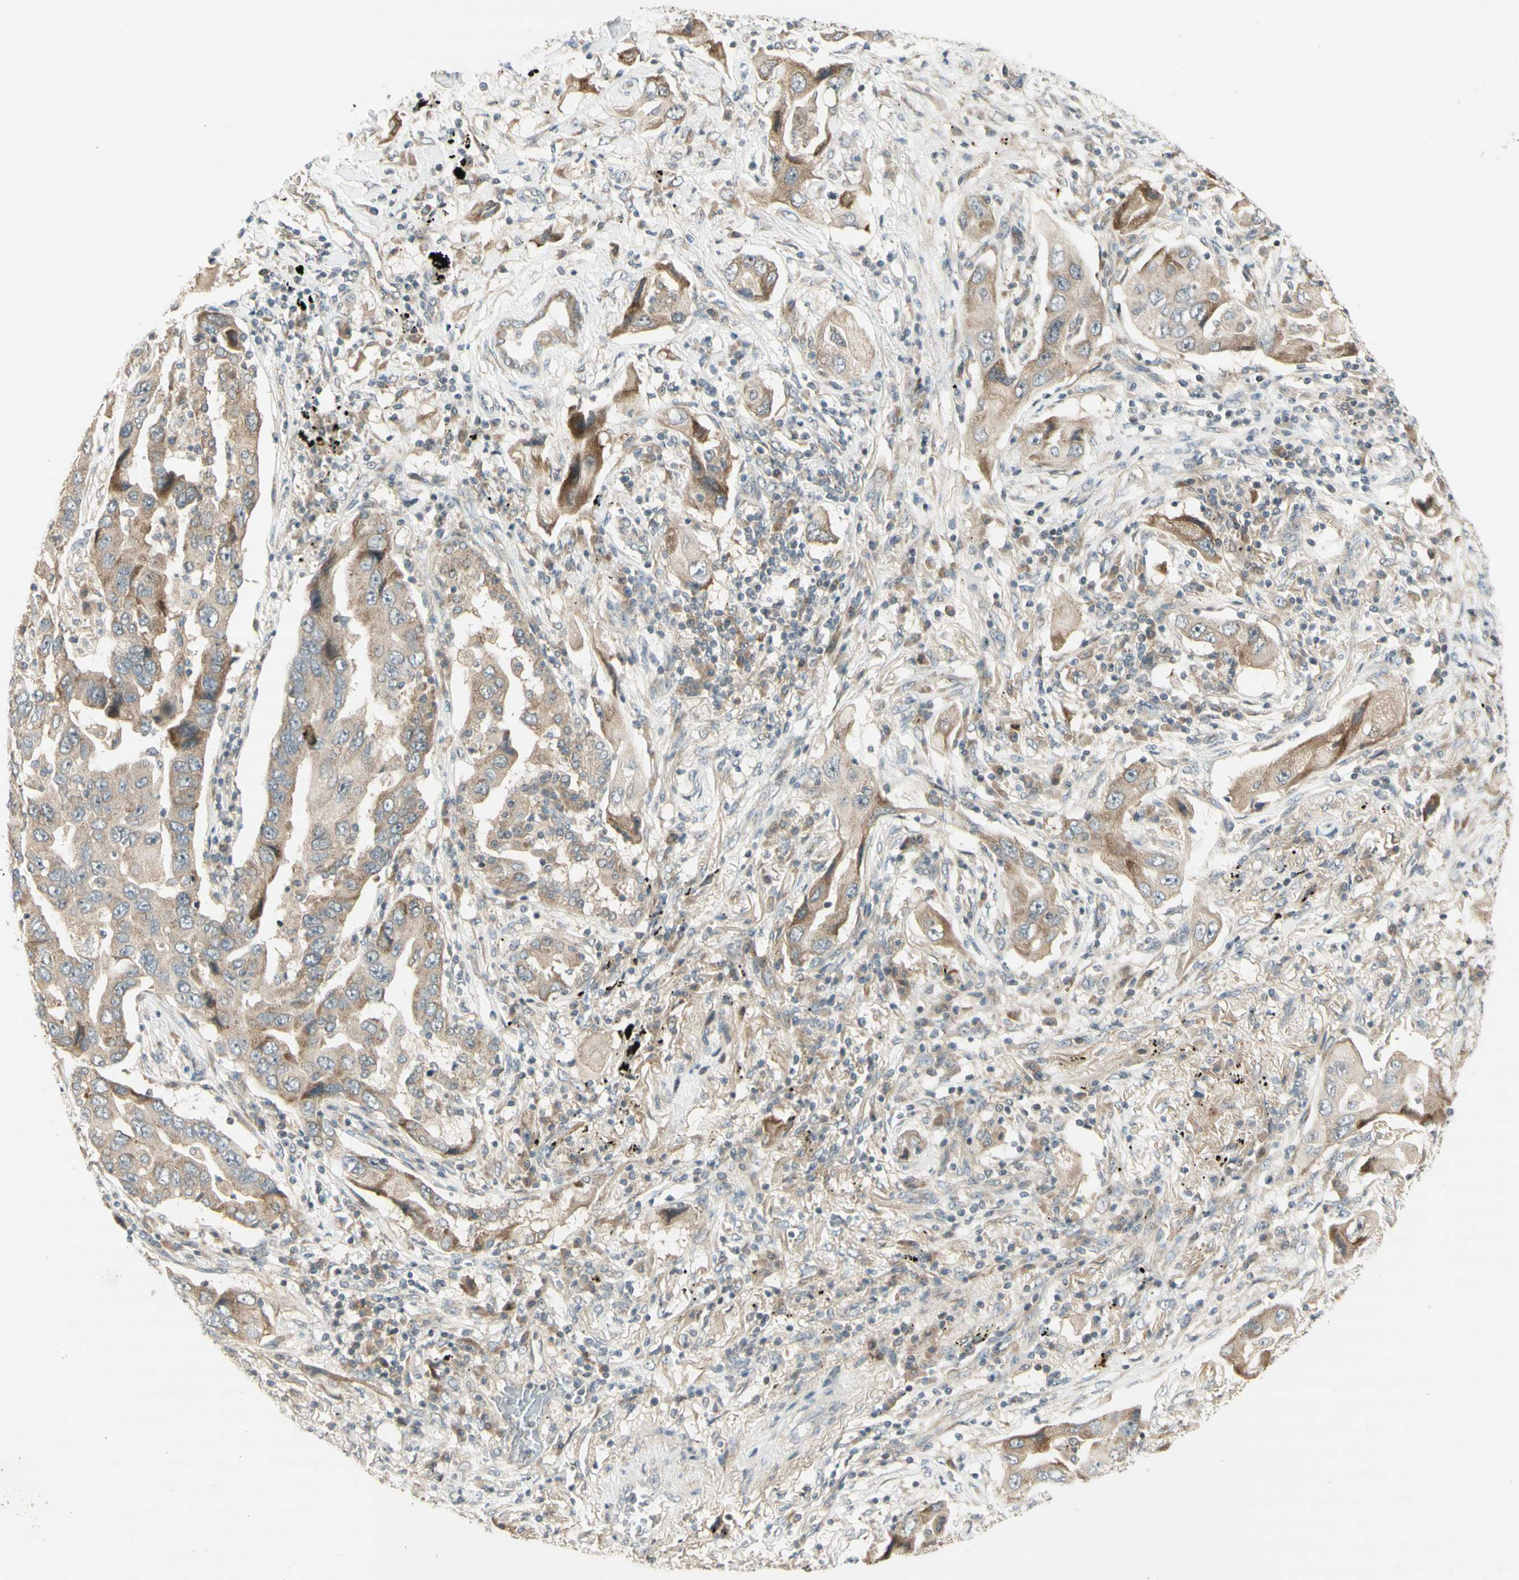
{"staining": {"intensity": "moderate", "quantity": "<25%", "location": "cytoplasmic/membranous"}, "tissue": "lung cancer", "cell_type": "Tumor cells", "image_type": "cancer", "snomed": [{"axis": "morphology", "description": "Adenocarcinoma, NOS"}, {"axis": "topography", "description": "Lung"}], "caption": "DAB immunohistochemical staining of human adenocarcinoma (lung) displays moderate cytoplasmic/membranous protein expression in approximately <25% of tumor cells.", "gene": "ETF1", "patient": {"sex": "female", "age": 65}}